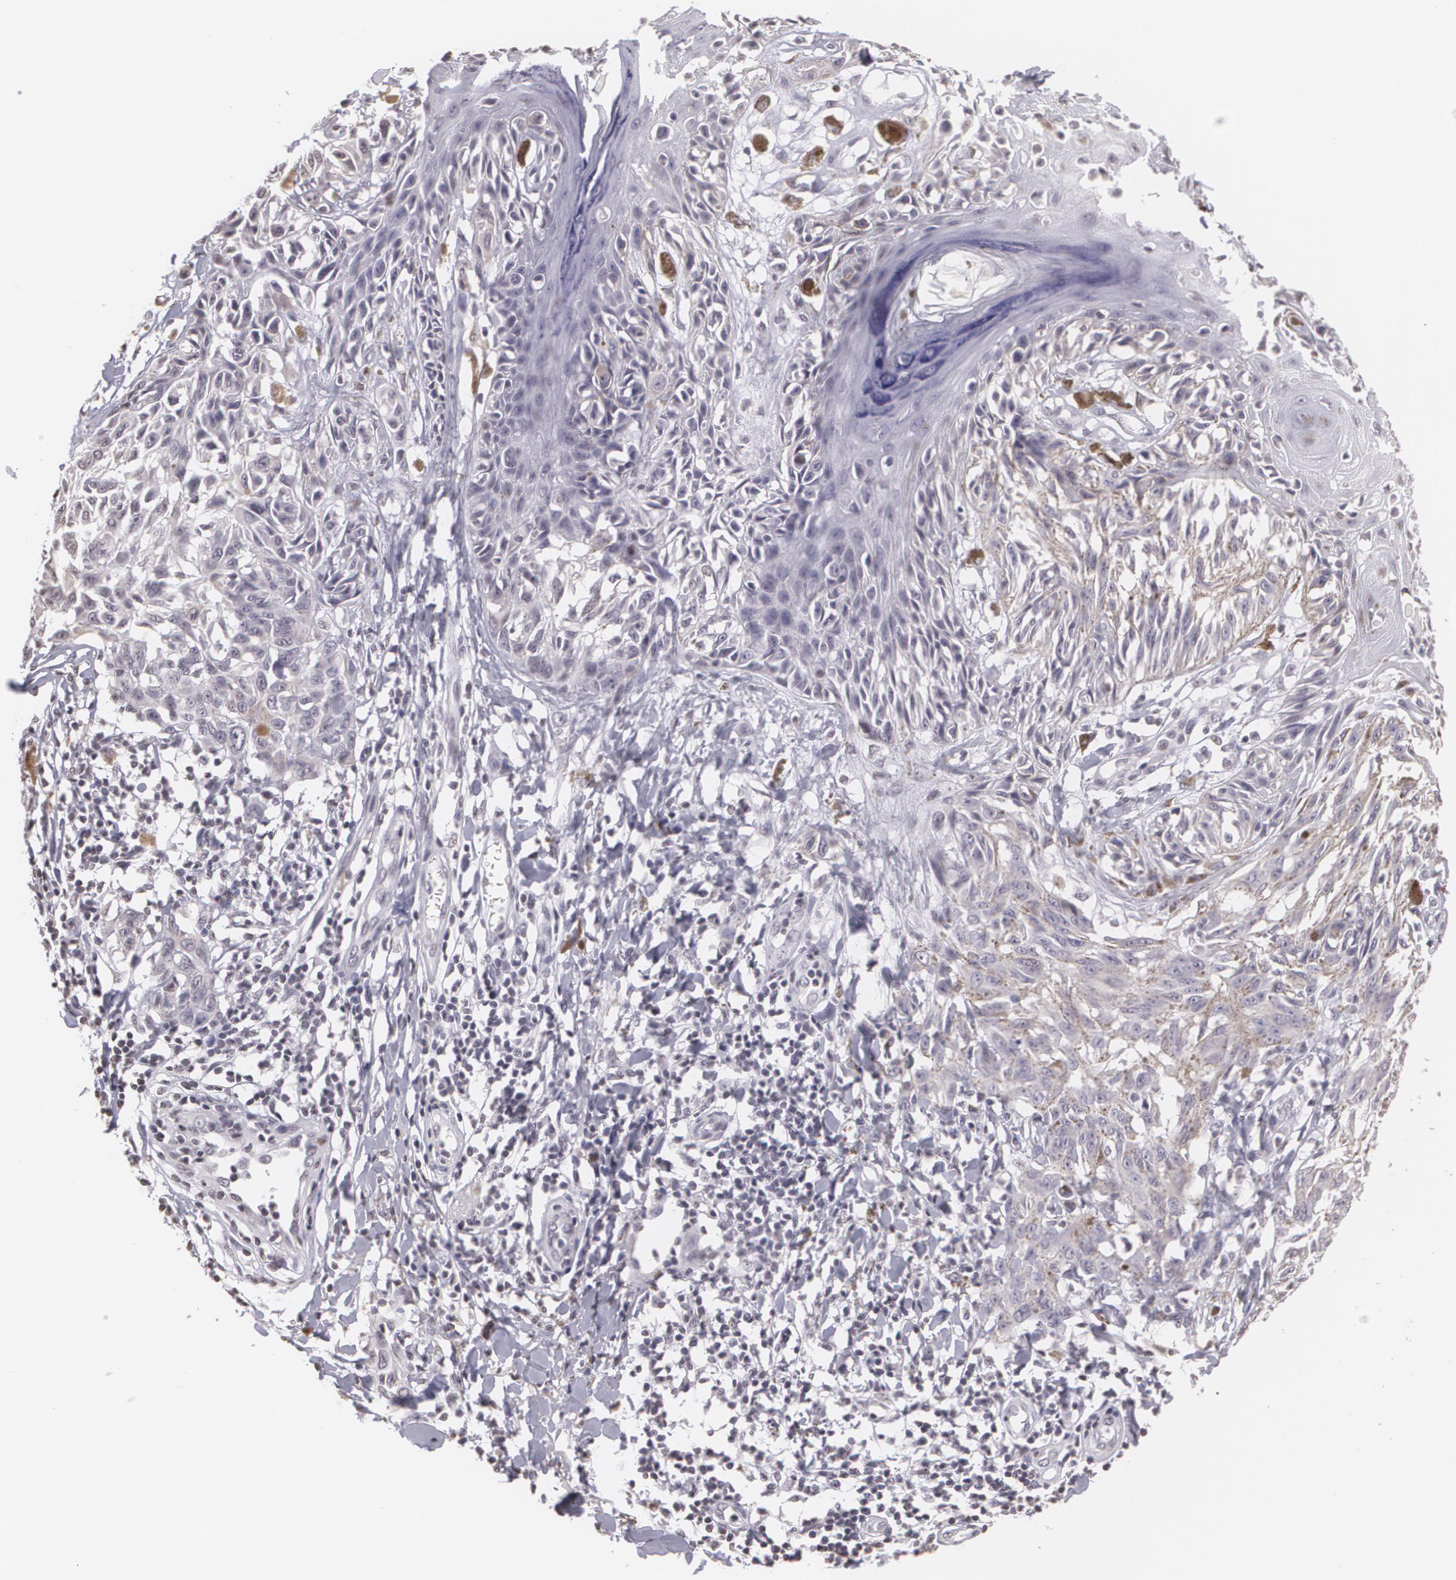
{"staining": {"intensity": "negative", "quantity": "none", "location": "none"}, "tissue": "melanoma", "cell_type": "Tumor cells", "image_type": "cancer", "snomed": [{"axis": "morphology", "description": "Malignant melanoma, NOS"}, {"axis": "topography", "description": "Skin"}], "caption": "Tumor cells are negative for protein expression in human malignant melanoma.", "gene": "MUC1", "patient": {"sex": "female", "age": 77}}